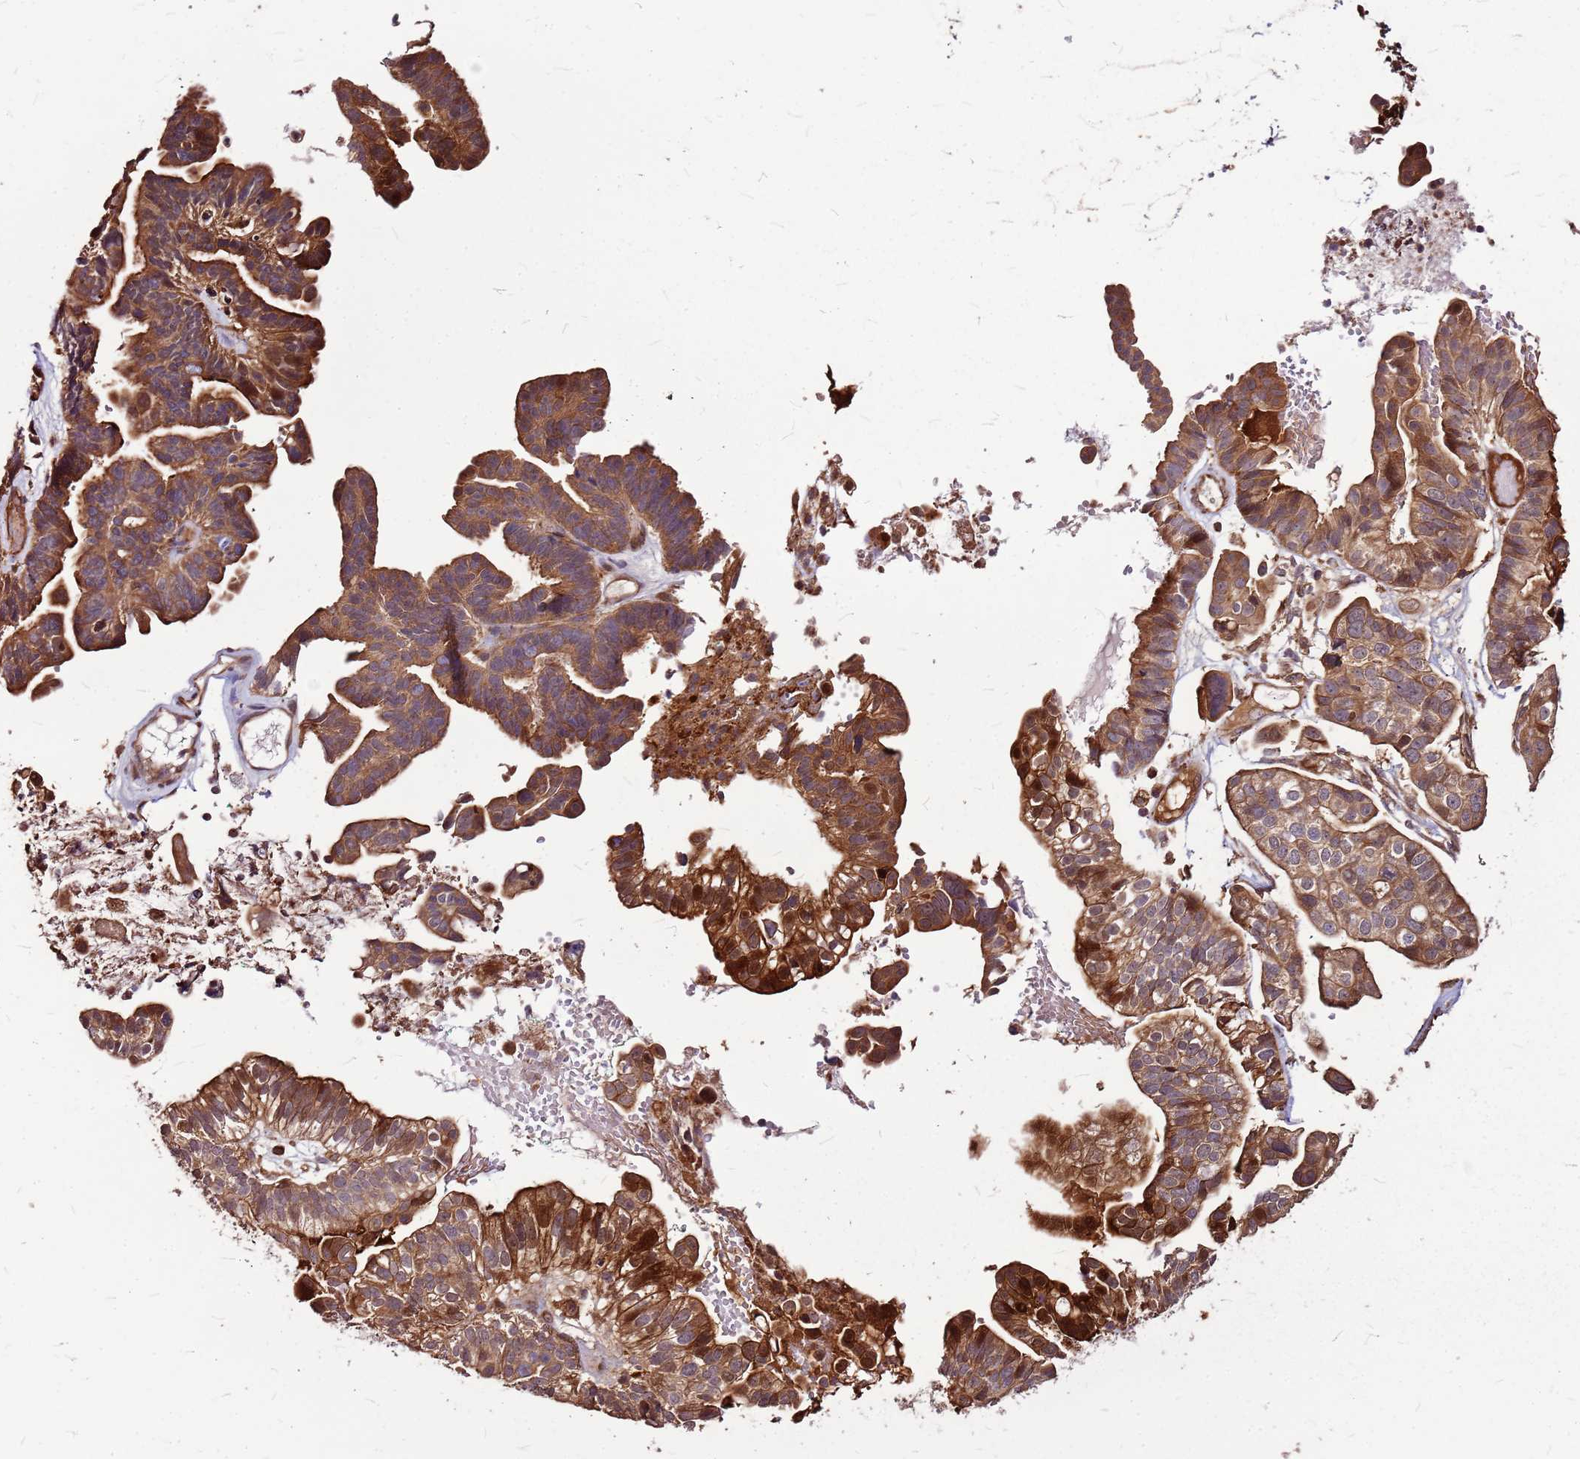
{"staining": {"intensity": "moderate", "quantity": ">75%", "location": "cytoplasmic/membranous"}, "tissue": "ovarian cancer", "cell_type": "Tumor cells", "image_type": "cancer", "snomed": [{"axis": "morphology", "description": "Cystadenocarcinoma, serous, NOS"}, {"axis": "topography", "description": "Ovary"}], "caption": "Protein staining of ovarian cancer (serous cystadenocarcinoma) tissue shows moderate cytoplasmic/membranous staining in approximately >75% of tumor cells.", "gene": "LYPLAL1", "patient": {"sex": "female", "age": 56}}